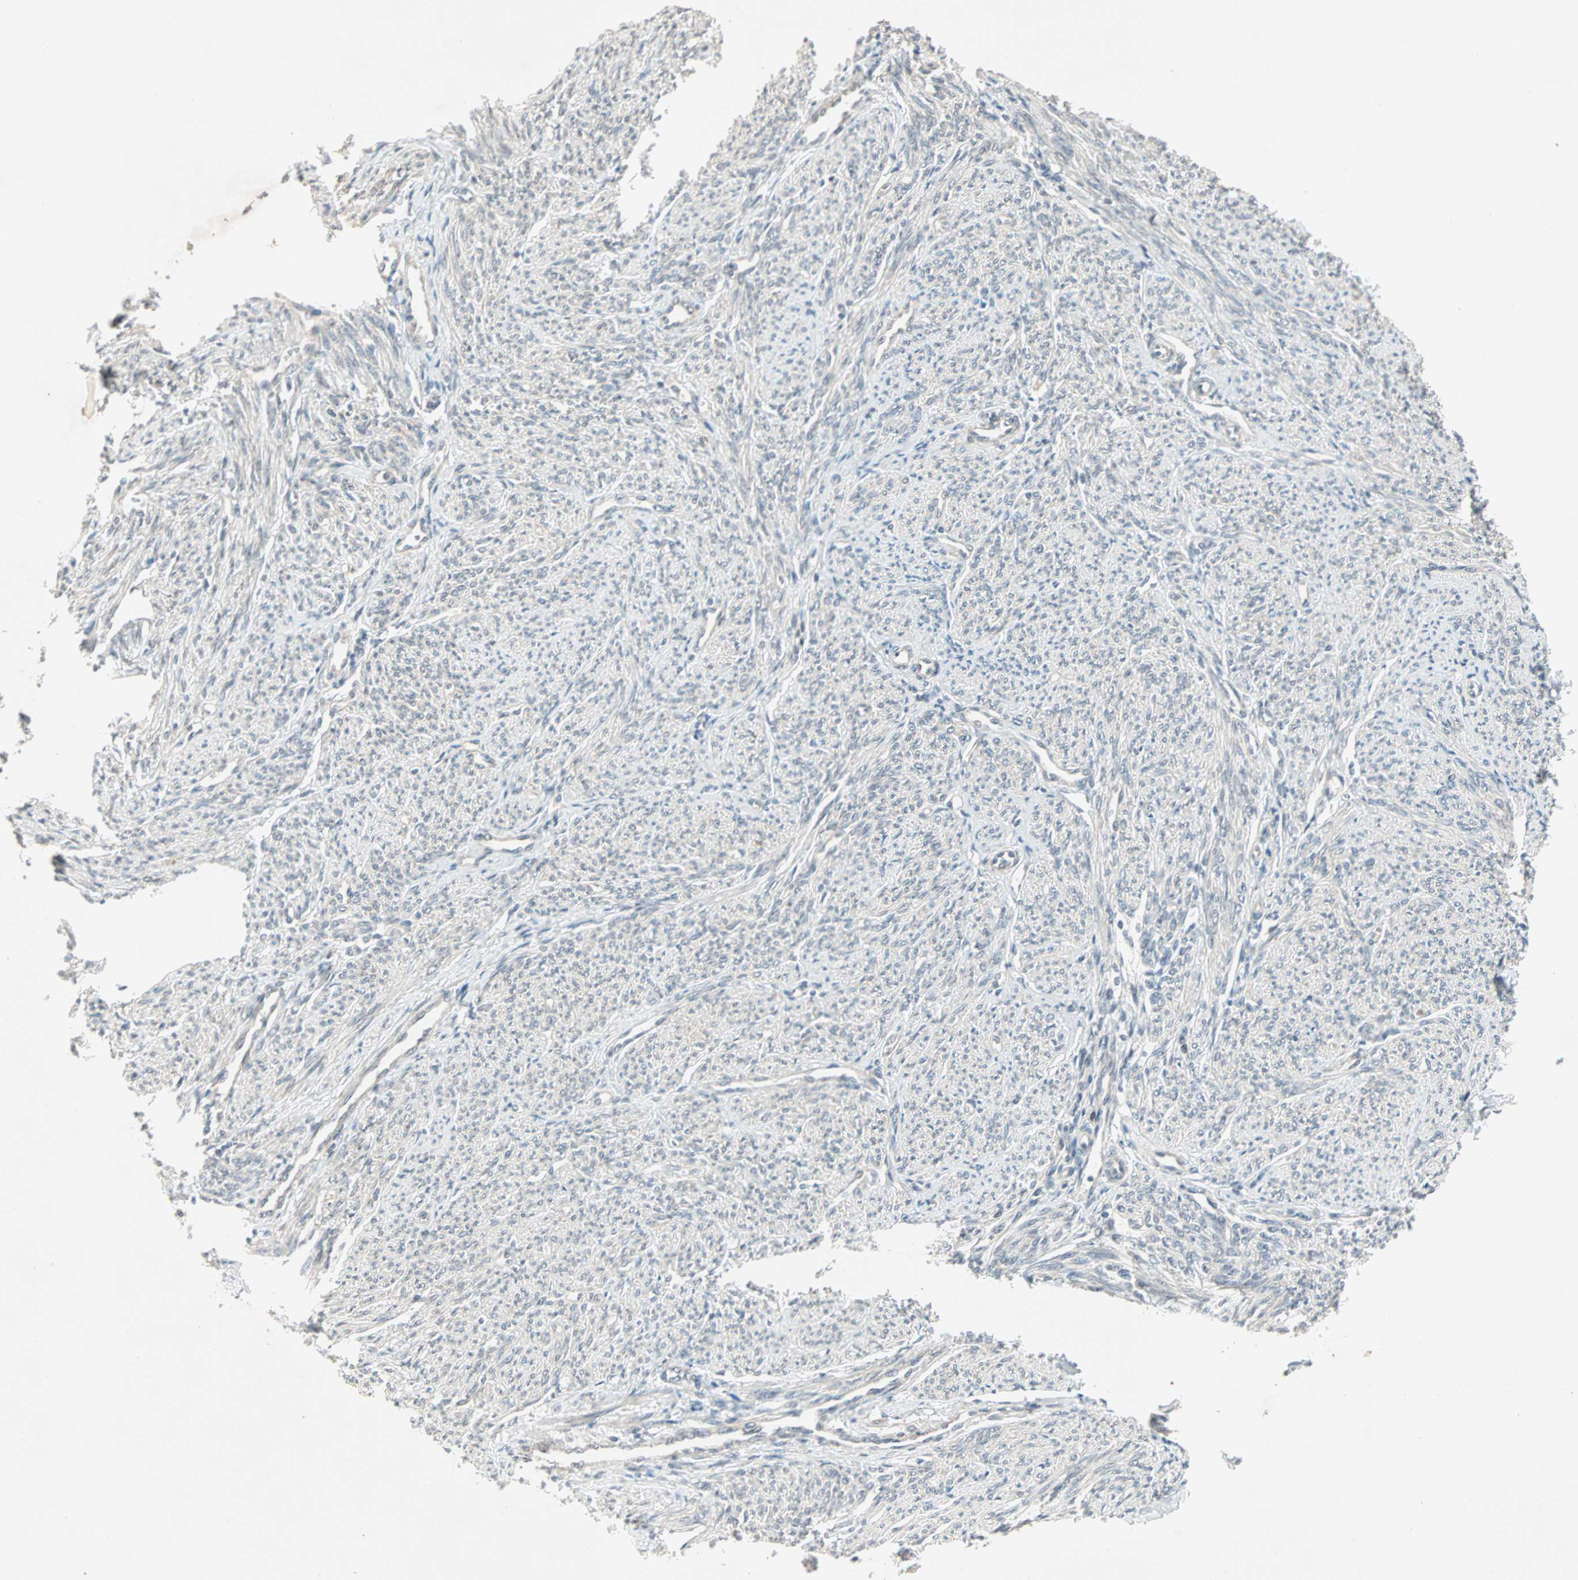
{"staining": {"intensity": "moderate", "quantity": ">75%", "location": "cytoplasmic/membranous"}, "tissue": "smooth muscle", "cell_type": "Smooth muscle cells", "image_type": "normal", "snomed": [{"axis": "morphology", "description": "Normal tissue, NOS"}, {"axis": "topography", "description": "Smooth muscle"}], "caption": "IHC image of benign smooth muscle stained for a protein (brown), which exhibits medium levels of moderate cytoplasmic/membranous expression in approximately >75% of smooth muscle cells.", "gene": "PGBD1", "patient": {"sex": "female", "age": 65}}